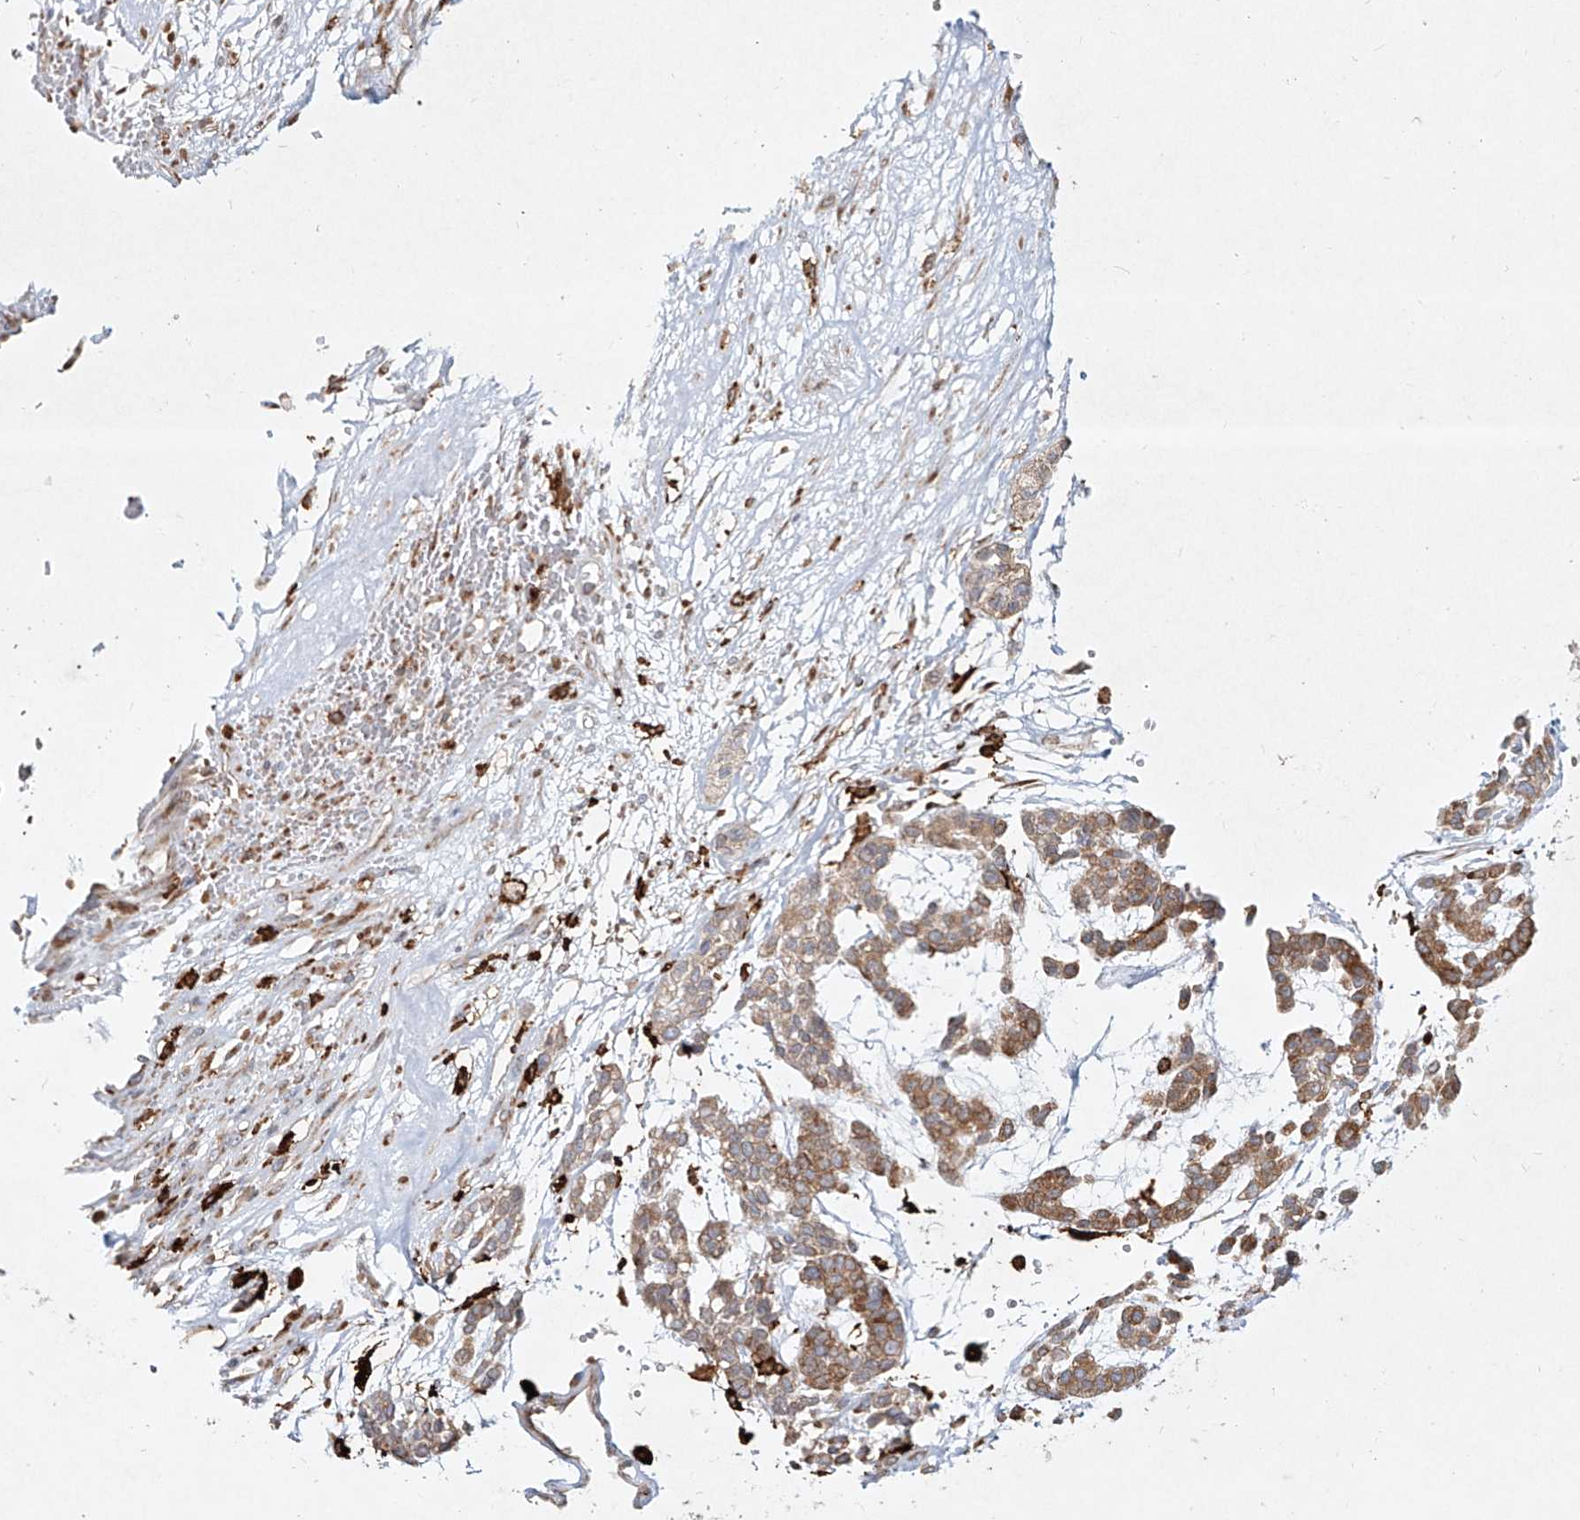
{"staining": {"intensity": "moderate", "quantity": ">75%", "location": "cytoplasmic/membranous"}, "tissue": "head and neck cancer", "cell_type": "Tumor cells", "image_type": "cancer", "snomed": [{"axis": "morphology", "description": "Adenocarcinoma, NOS"}, {"axis": "morphology", "description": "Adenoma, NOS"}, {"axis": "topography", "description": "Head-Neck"}], "caption": "Protein staining demonstrates moderate cytoplasmic/membranous positivity in approximately >75% of tumor cells in head and neck cancer (adenocarcinoma).", "gene": "CD209", "patient": {"sex": "female", "age": 55}}